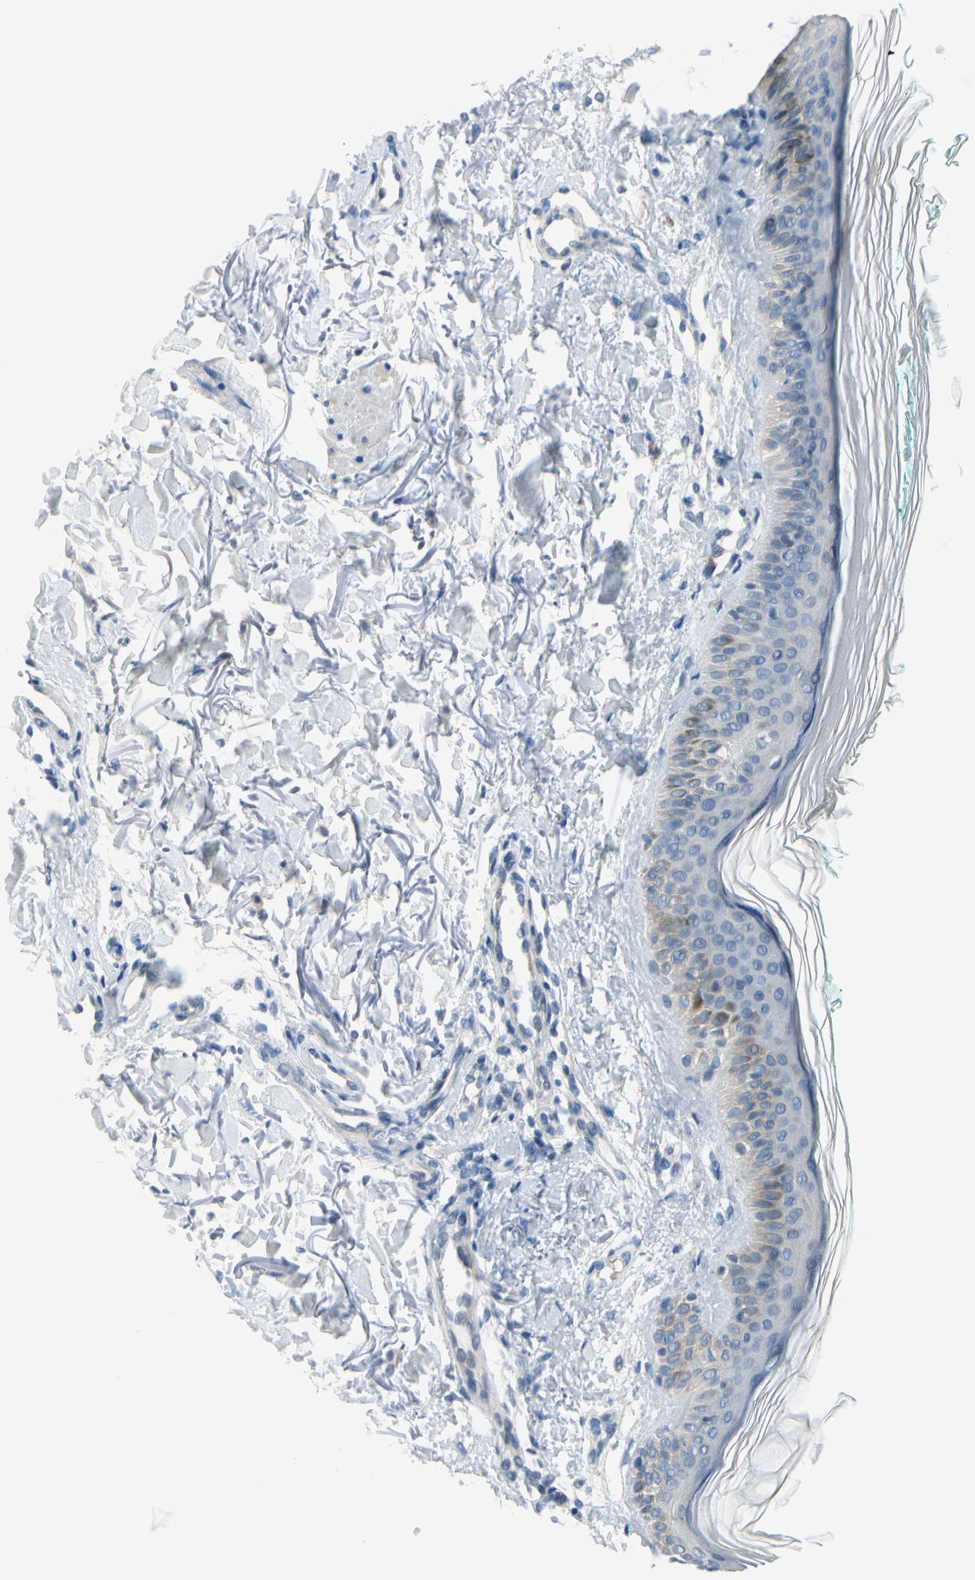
{"staining": {"intensity": "negative", "quantity": "none", "location": "none"}, "tissue": "skin", "cell_type": "Fibroblasts", "image_type": "normal", "snomed": [{"axis": "morphology", "description": "Normal tissue, NOS"}, {"axis": "topography", "description": "Skin"}], "caption": "Immunohistochemical staining of benign skin reveals no significant staining in fibroblasts.", "gene": "FCER2", "patient": {"sex": "male", "age": 71}}